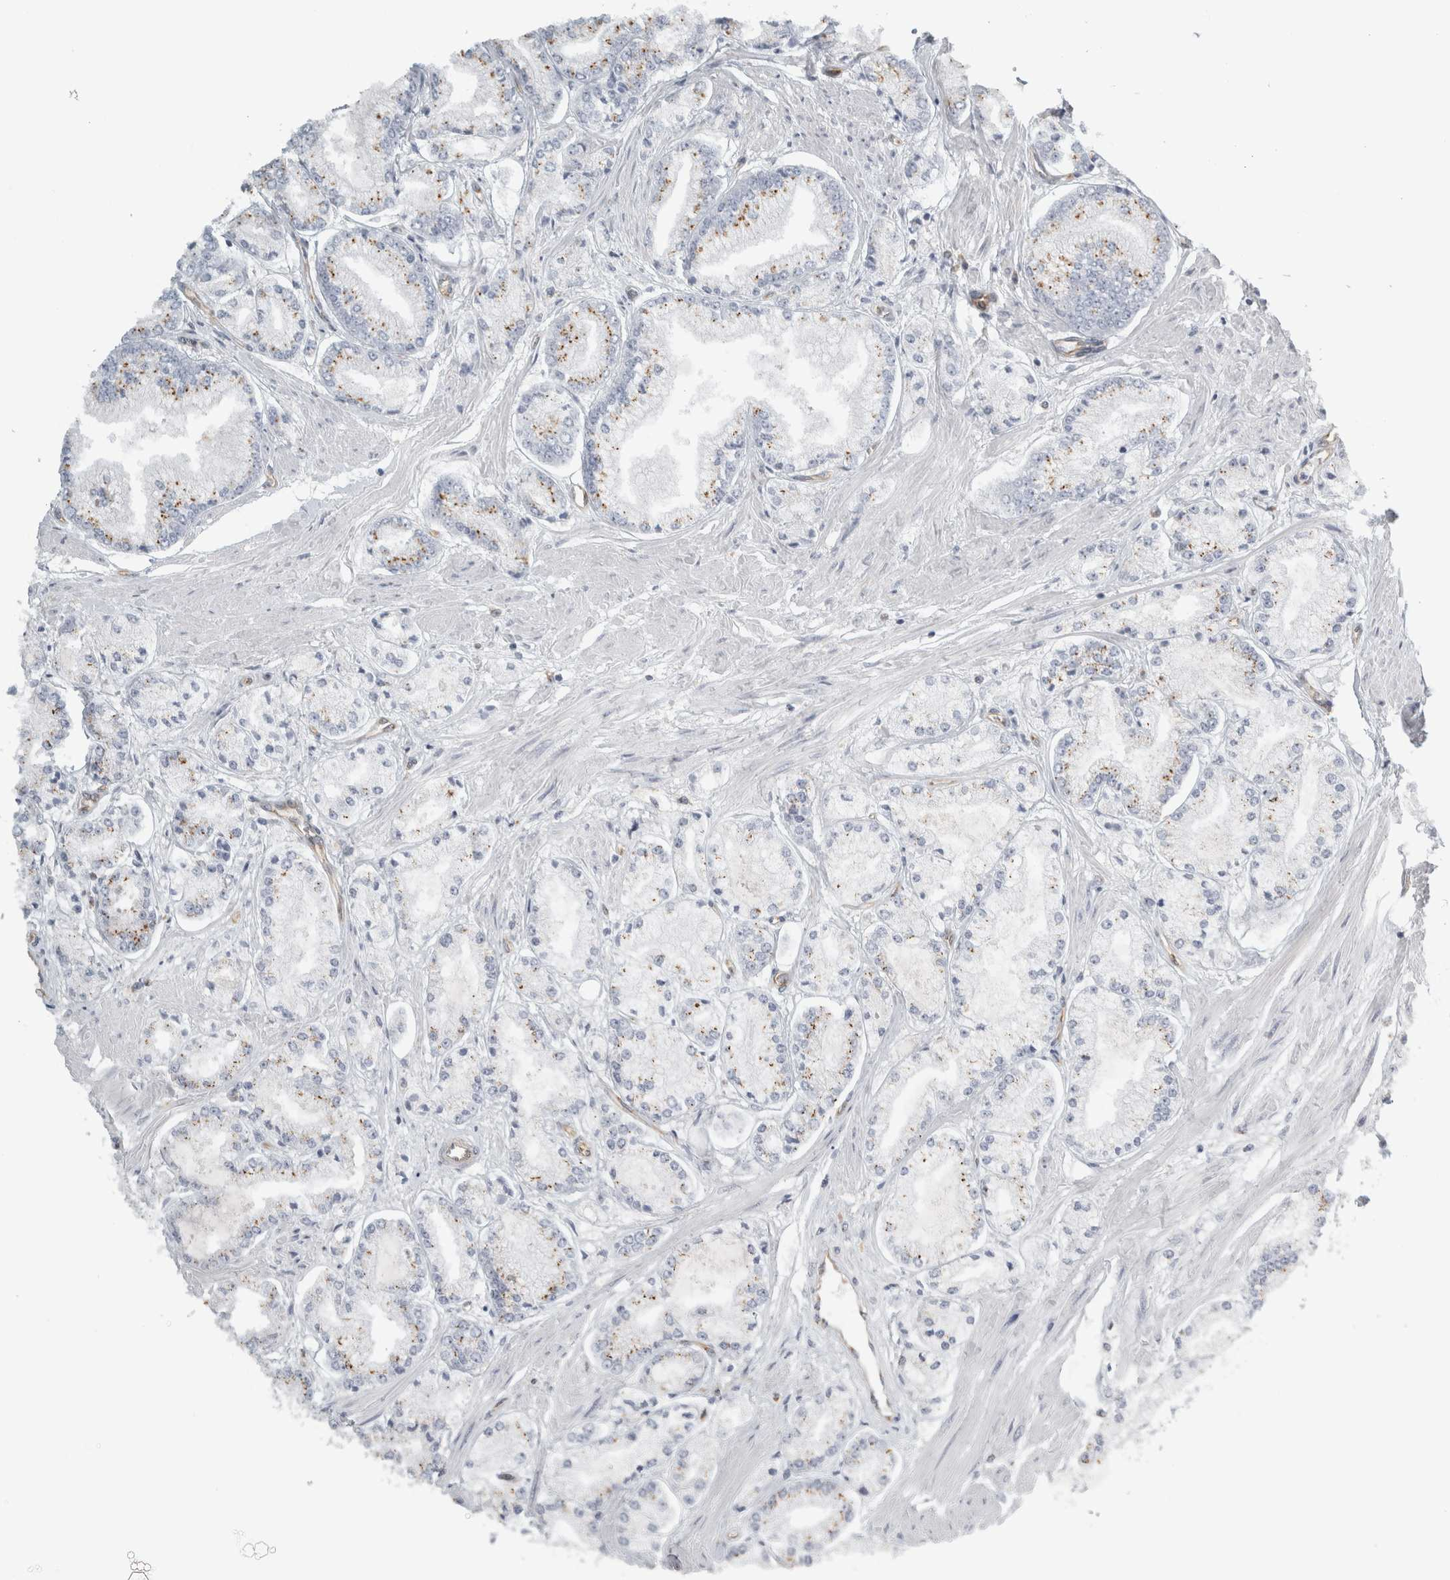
{"staining": {"intensity": "weak", "quantity": "25%-75%", "location": "cytoplasmic/membranous"}, "tissue": "prostate cancer", "cell_type": "Tumor cells", "image_type": "cancer", "snomed": [{"axis": "morphology", "description": "Adenocarcinoma, Low grade"}, {"axis": "topography", "description": "Prostate"}], "caption": "Adenocarcinoma (low-grade) (prostate) stained with a brown dye demonstrates weak cytoplasmic/membranous positive positivity in approximately 25%-75% of tumor cells.", "gene": "PEX6", "patient": {"sex": "male", "age": 52}}